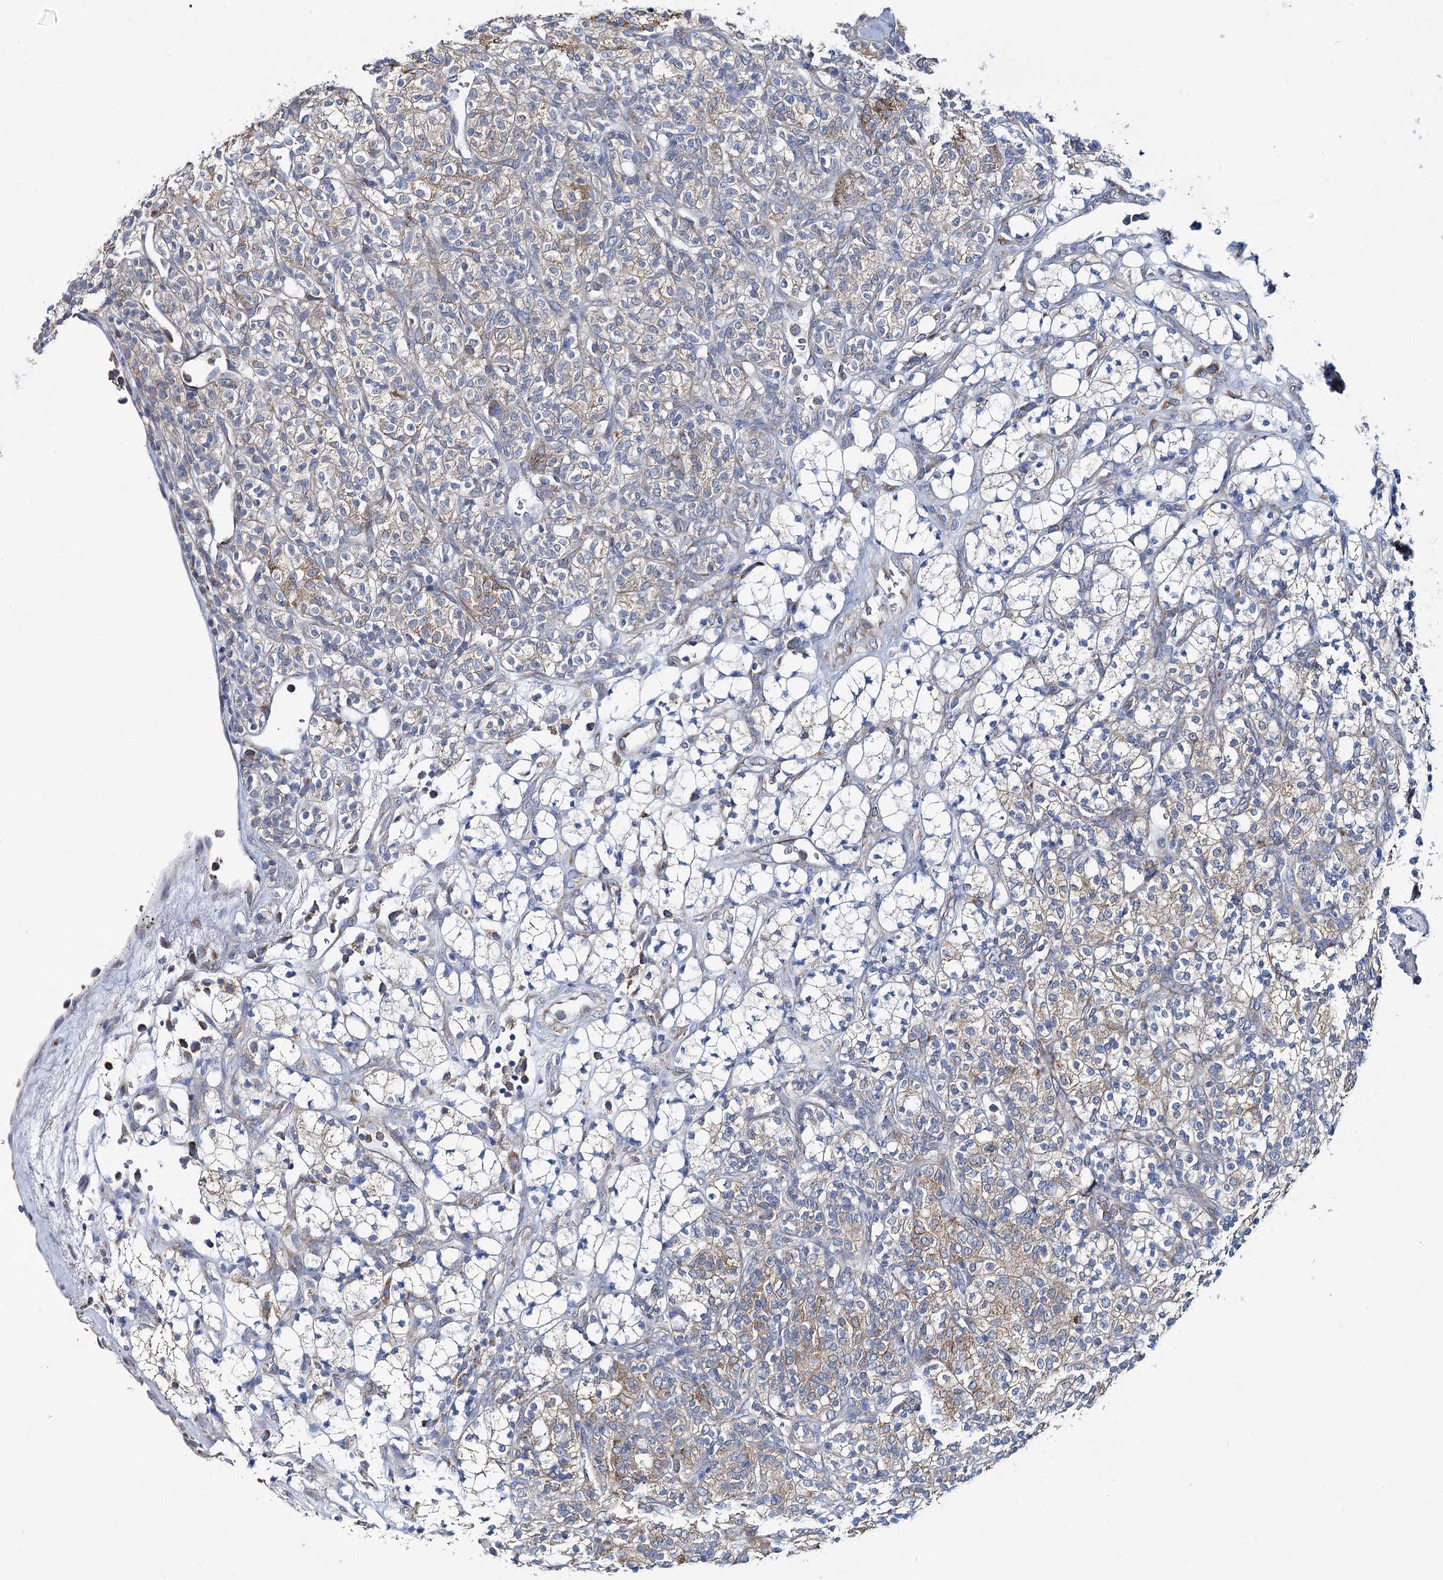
{"staining": {"intensity": "moderate", "quantity": "<25%", "location": "cytoplasmic/membranous"}, "tissue": "renal cancer", "cell_type": "Tumor cells", "image_type": "cancer", "snomed": [{"axis": "morphology", "description": "Adenocarcinoma, NOS"}, {"axis": "topography", "description": "Kidney"}], "caption": "The image demonstrates a brown stain indicating the presence of a protein in the cytoplasmic/membranous of tumor cells in renal cancer (adenocarcinoma).", "gene": "THUMPD3", "patient": {"sex": "male", "age": 77}}